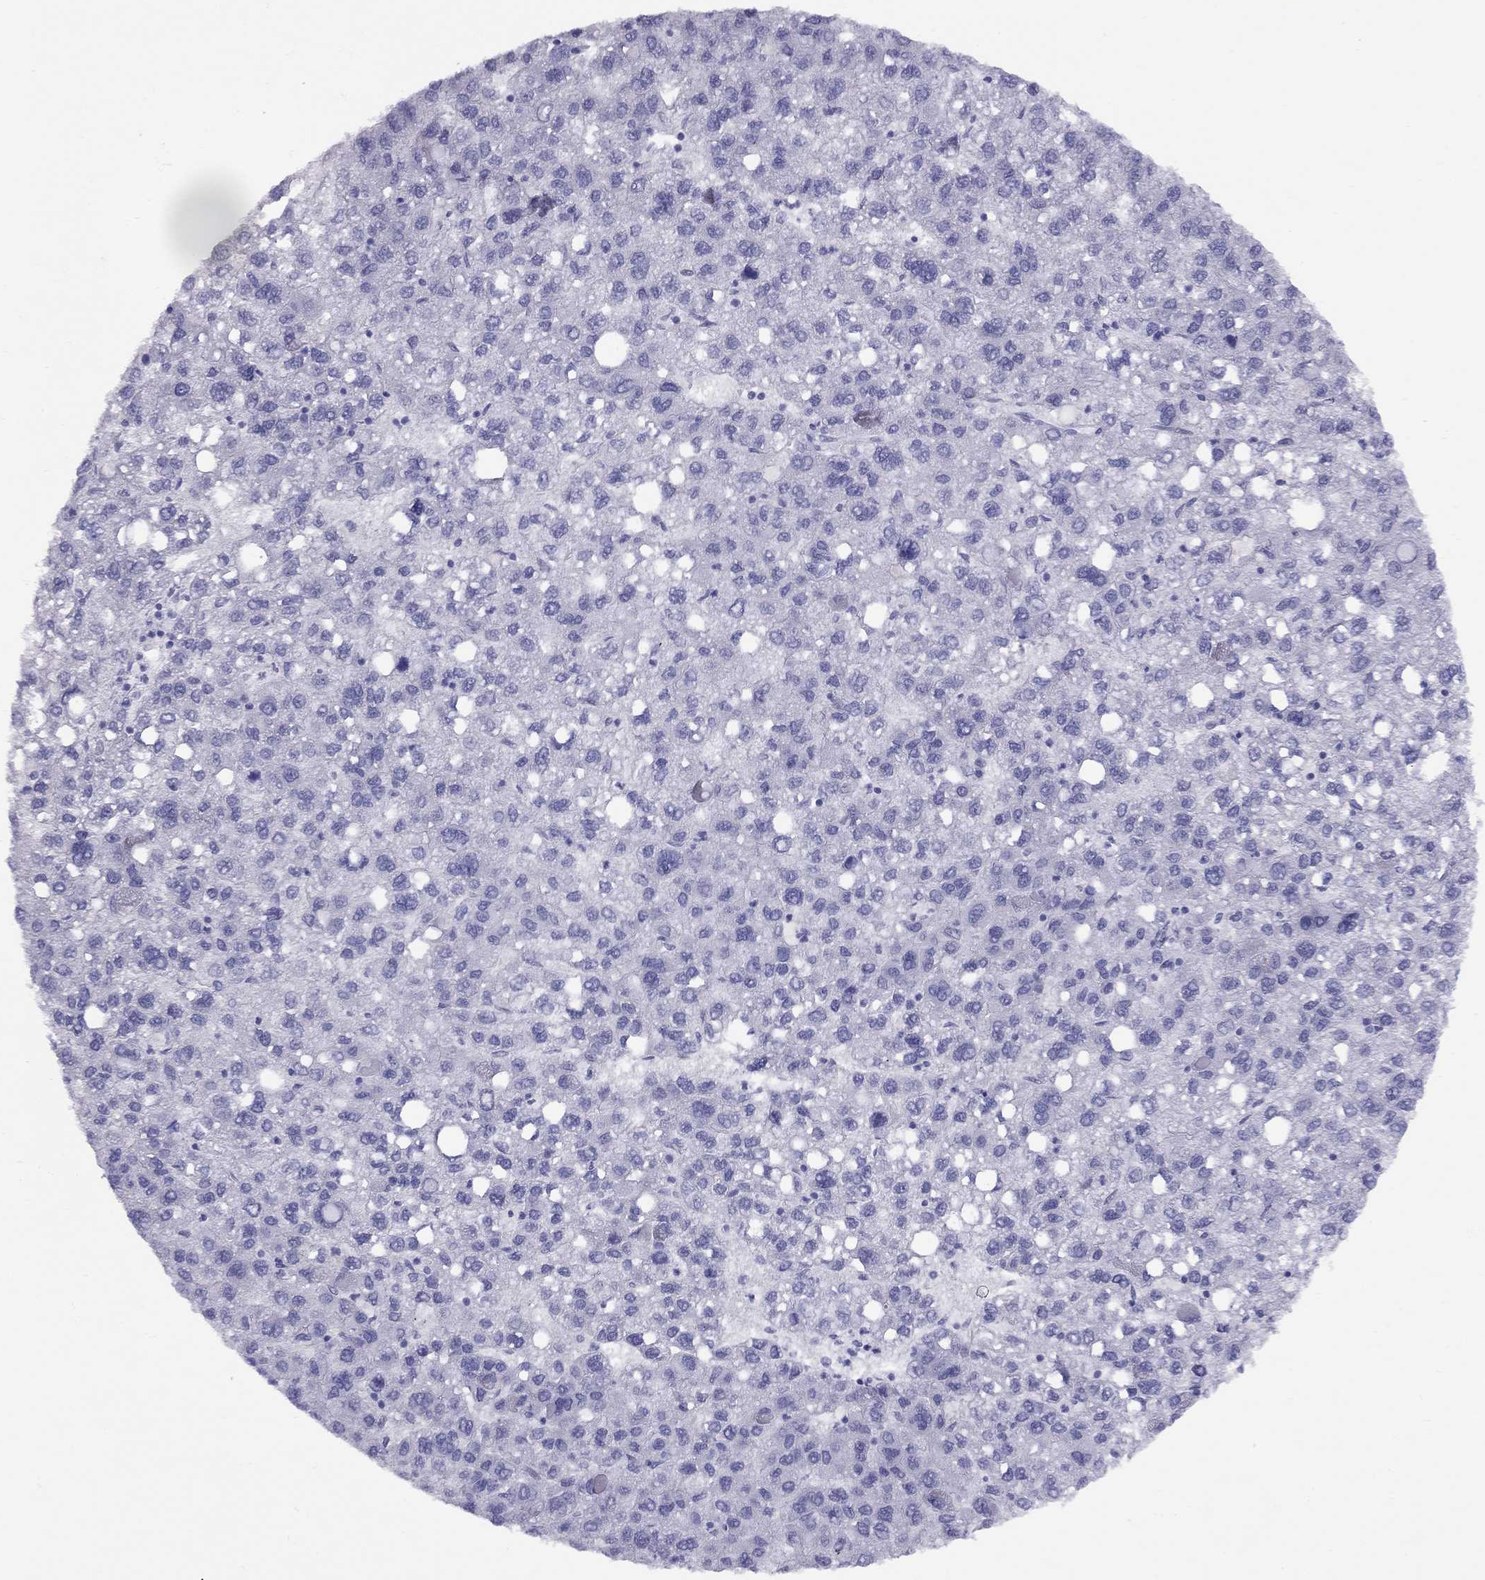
{"staining": {"intensity": "negative", "quantity": "none", "location": "none"}, "tissue": "liver cancer", "cell_type": "Tumor cells", "image_type": "cancer", "snomed": [{"axis": "morphology", "description": "Carcinoma, Hepatocellular, NOS"}, {"axis": "topography", "description": "Liver"}], "caption": "This is a image of immunohistochemistry staining of liver cancer, which shows no staining in tumor cells.", "gene": "FSCN3", "patient": {"sex": "female", "age": 82}}